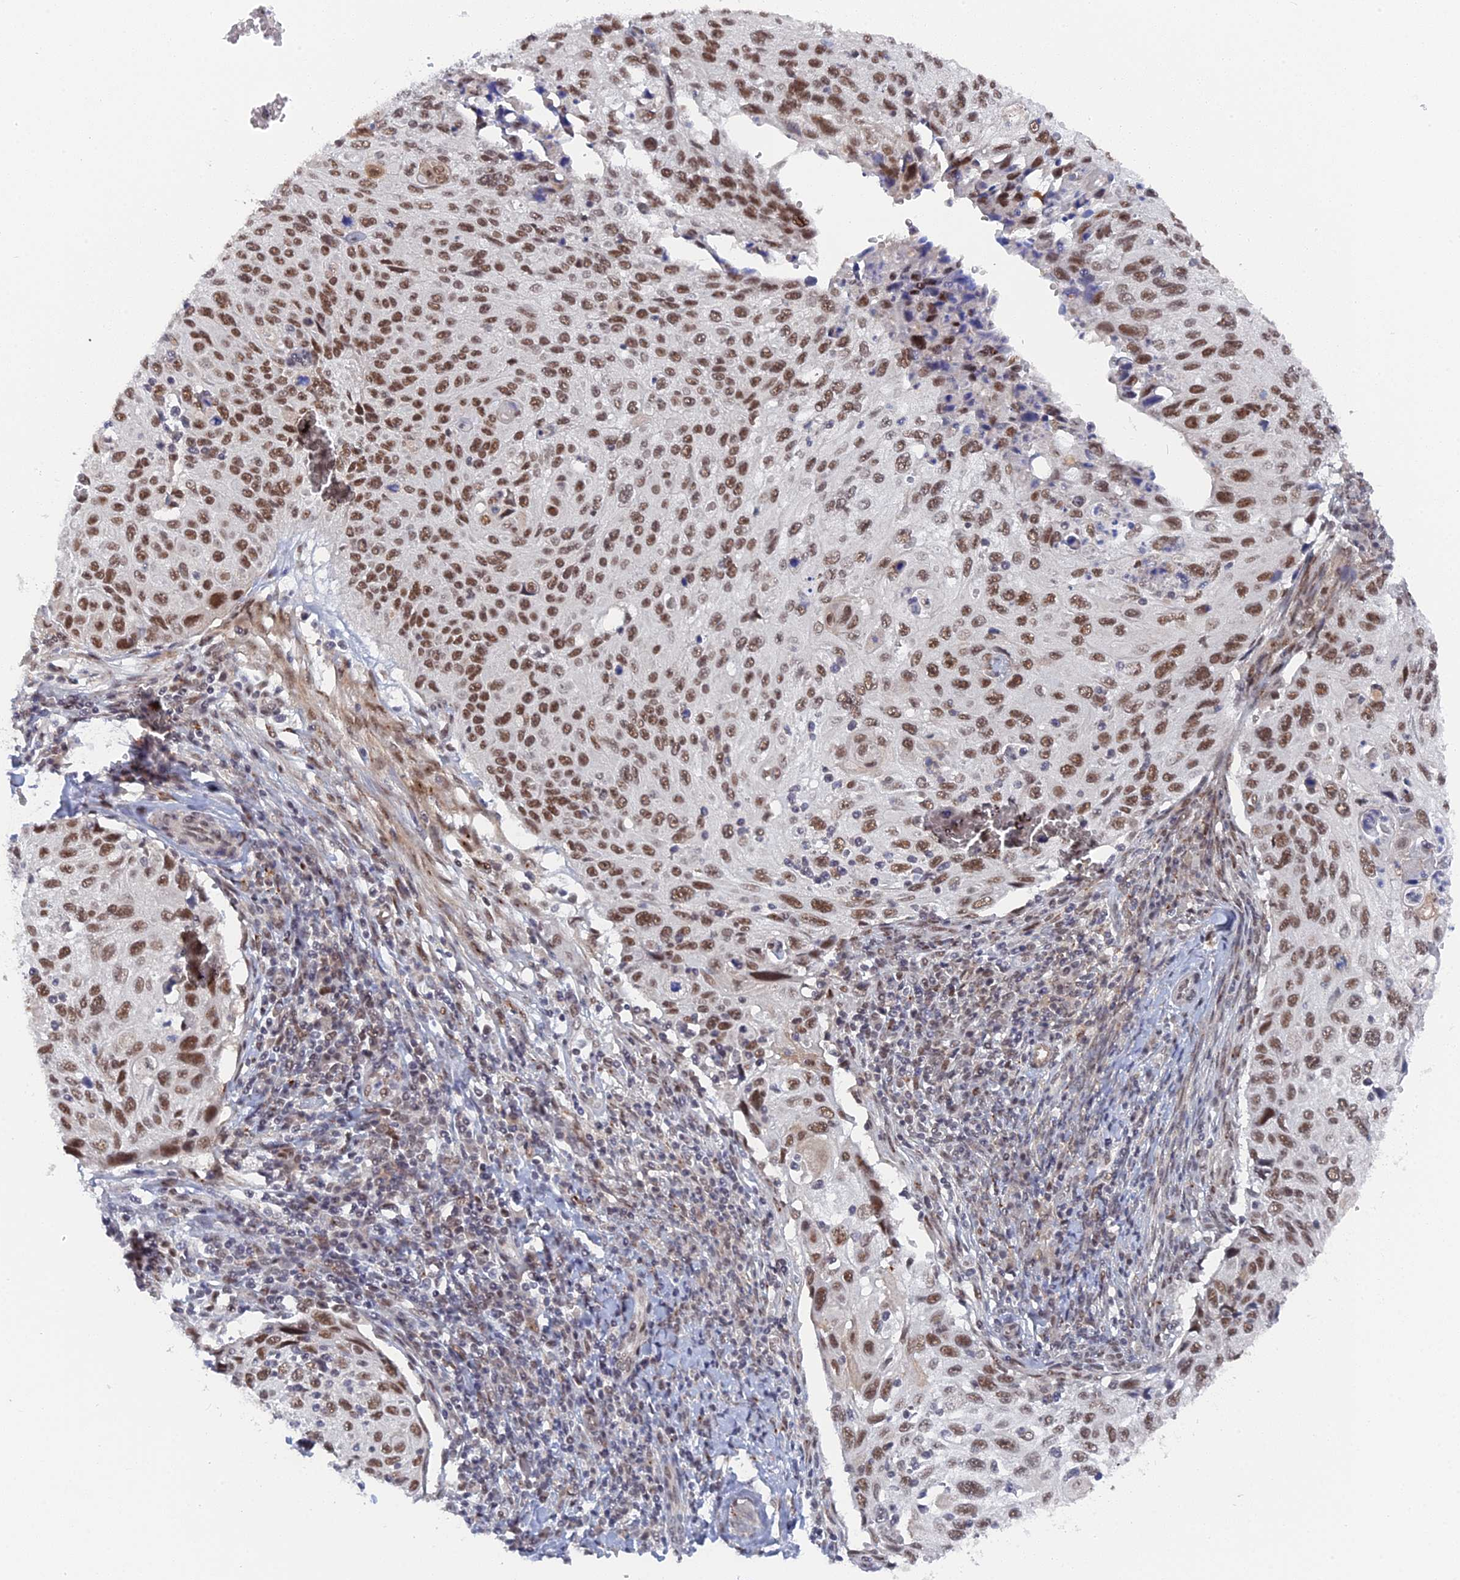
{"staining": {"intensity": "moderate", "quantity": ">75%", "location": "nuclear"}, "tissue": "cervical cancer", "cell_type": "Tumor cells", "image_type": "cancer", "snomed": [{"axis": "morphology", "description": "Squamous cell carcinoma, NOS"}, {"axis": "topography", "description": "Cervix"}], "caption": "Protein analysis of cervical cancer tissue demonstrates moderate nuclear staining in about >75% of tumor cells.", "gene": "CCDC85A", "patient": {"sex": "female", "age": 70}}